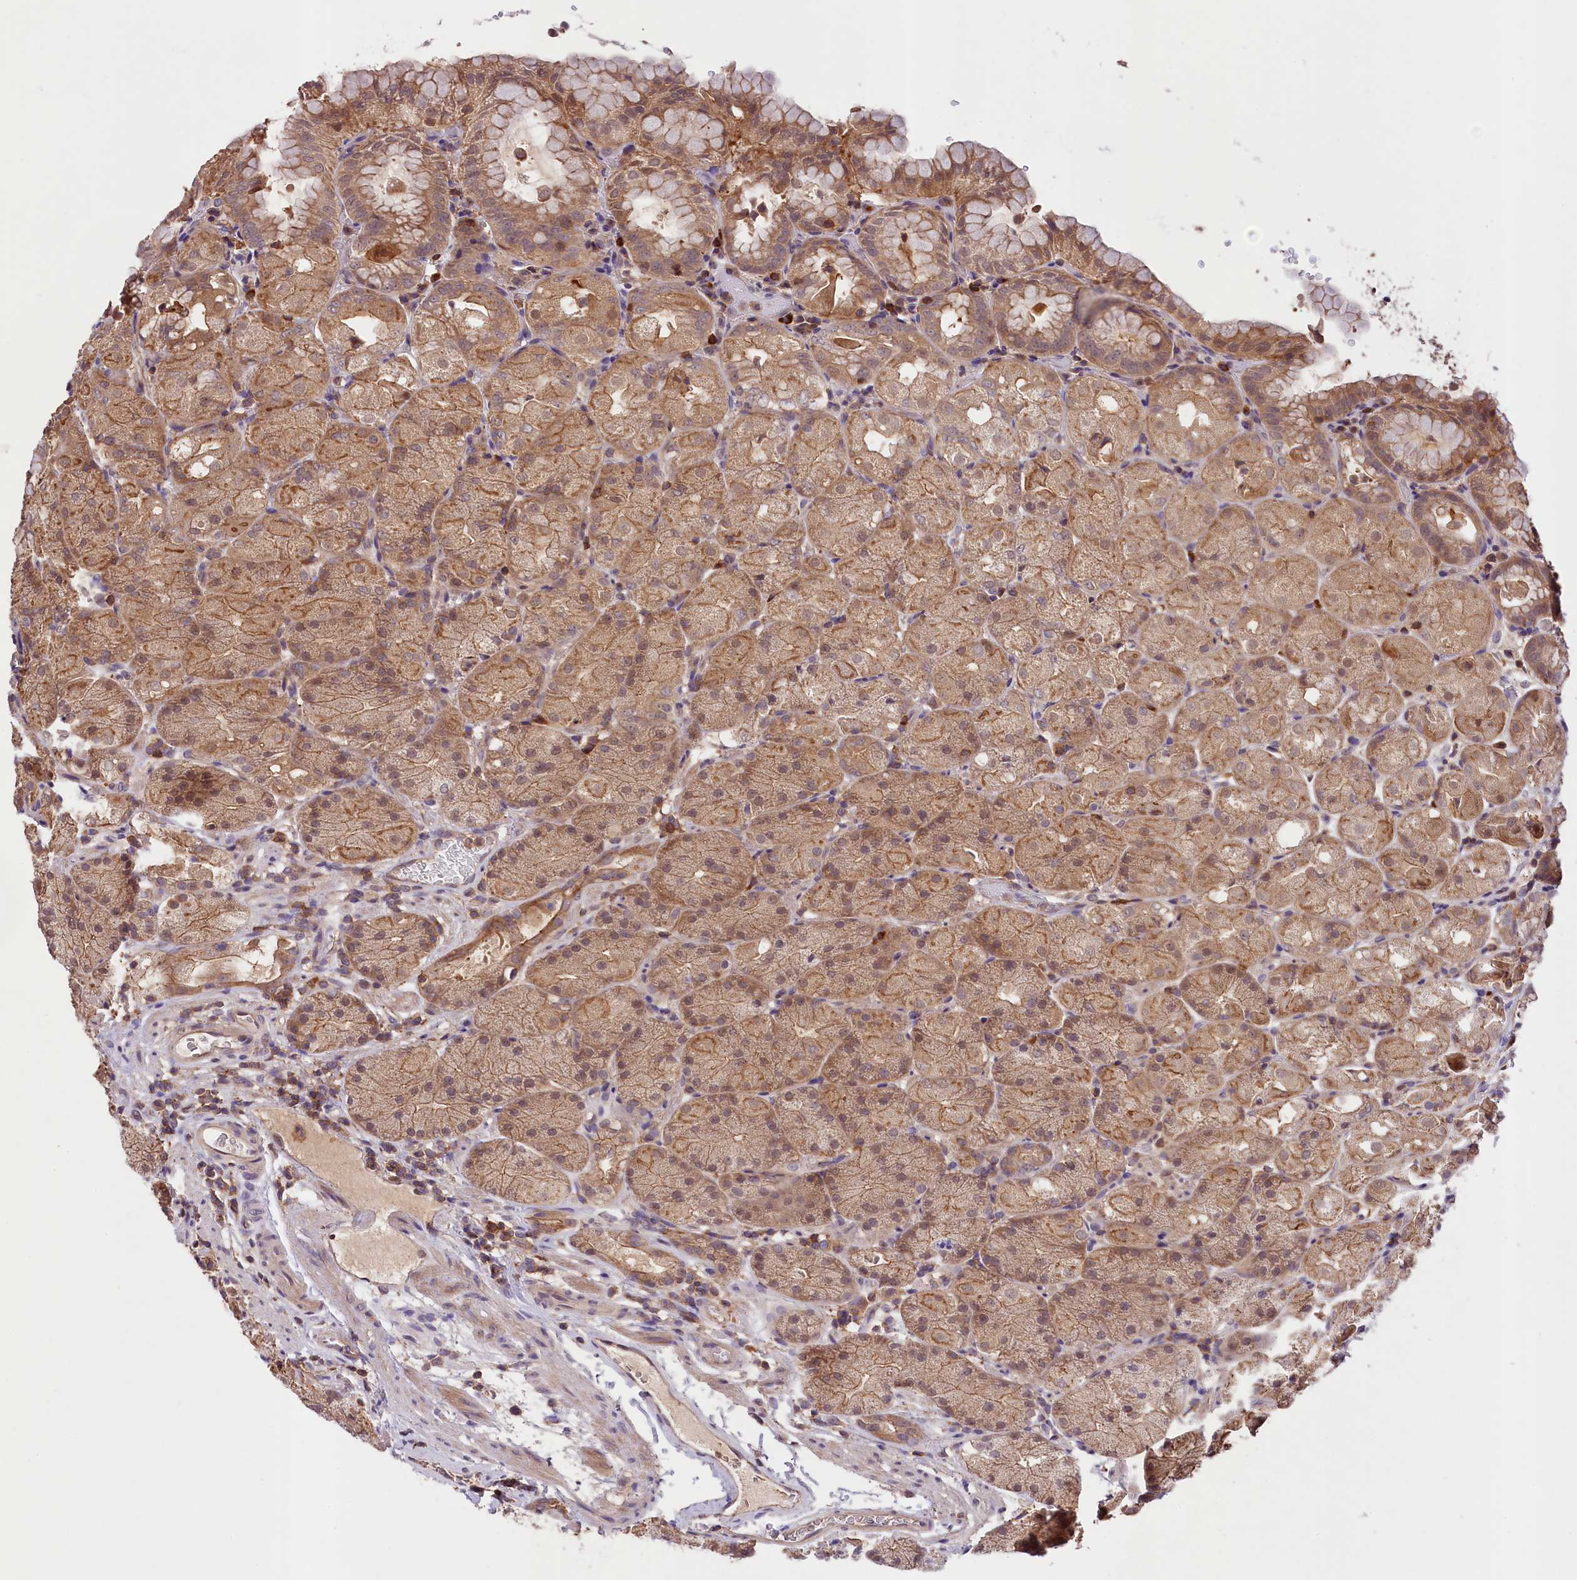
{"staining": {"intensity": "moderate", "quantity": ">75%", "location": "cytoplasmic/membranous"}, "tissue": "stomach", "cell_type": "Glandular cells", "image_type": "normal", "snomed": [{"axis": "morphology", "description": "Normal tissue, NOS"}, {"axis": "topography", "description": "Stomach, upper"}, {"axis": "topography", "description": "Stomach, lower"}], "caption": "About >75% of glandular cells in normal stomach display moderate cytoplasmic/membranous protein staining as visualized by brown immunohistochemical staining.", "gene": "SKIDA1", "patient": {"sex": "male", "age": 62}}